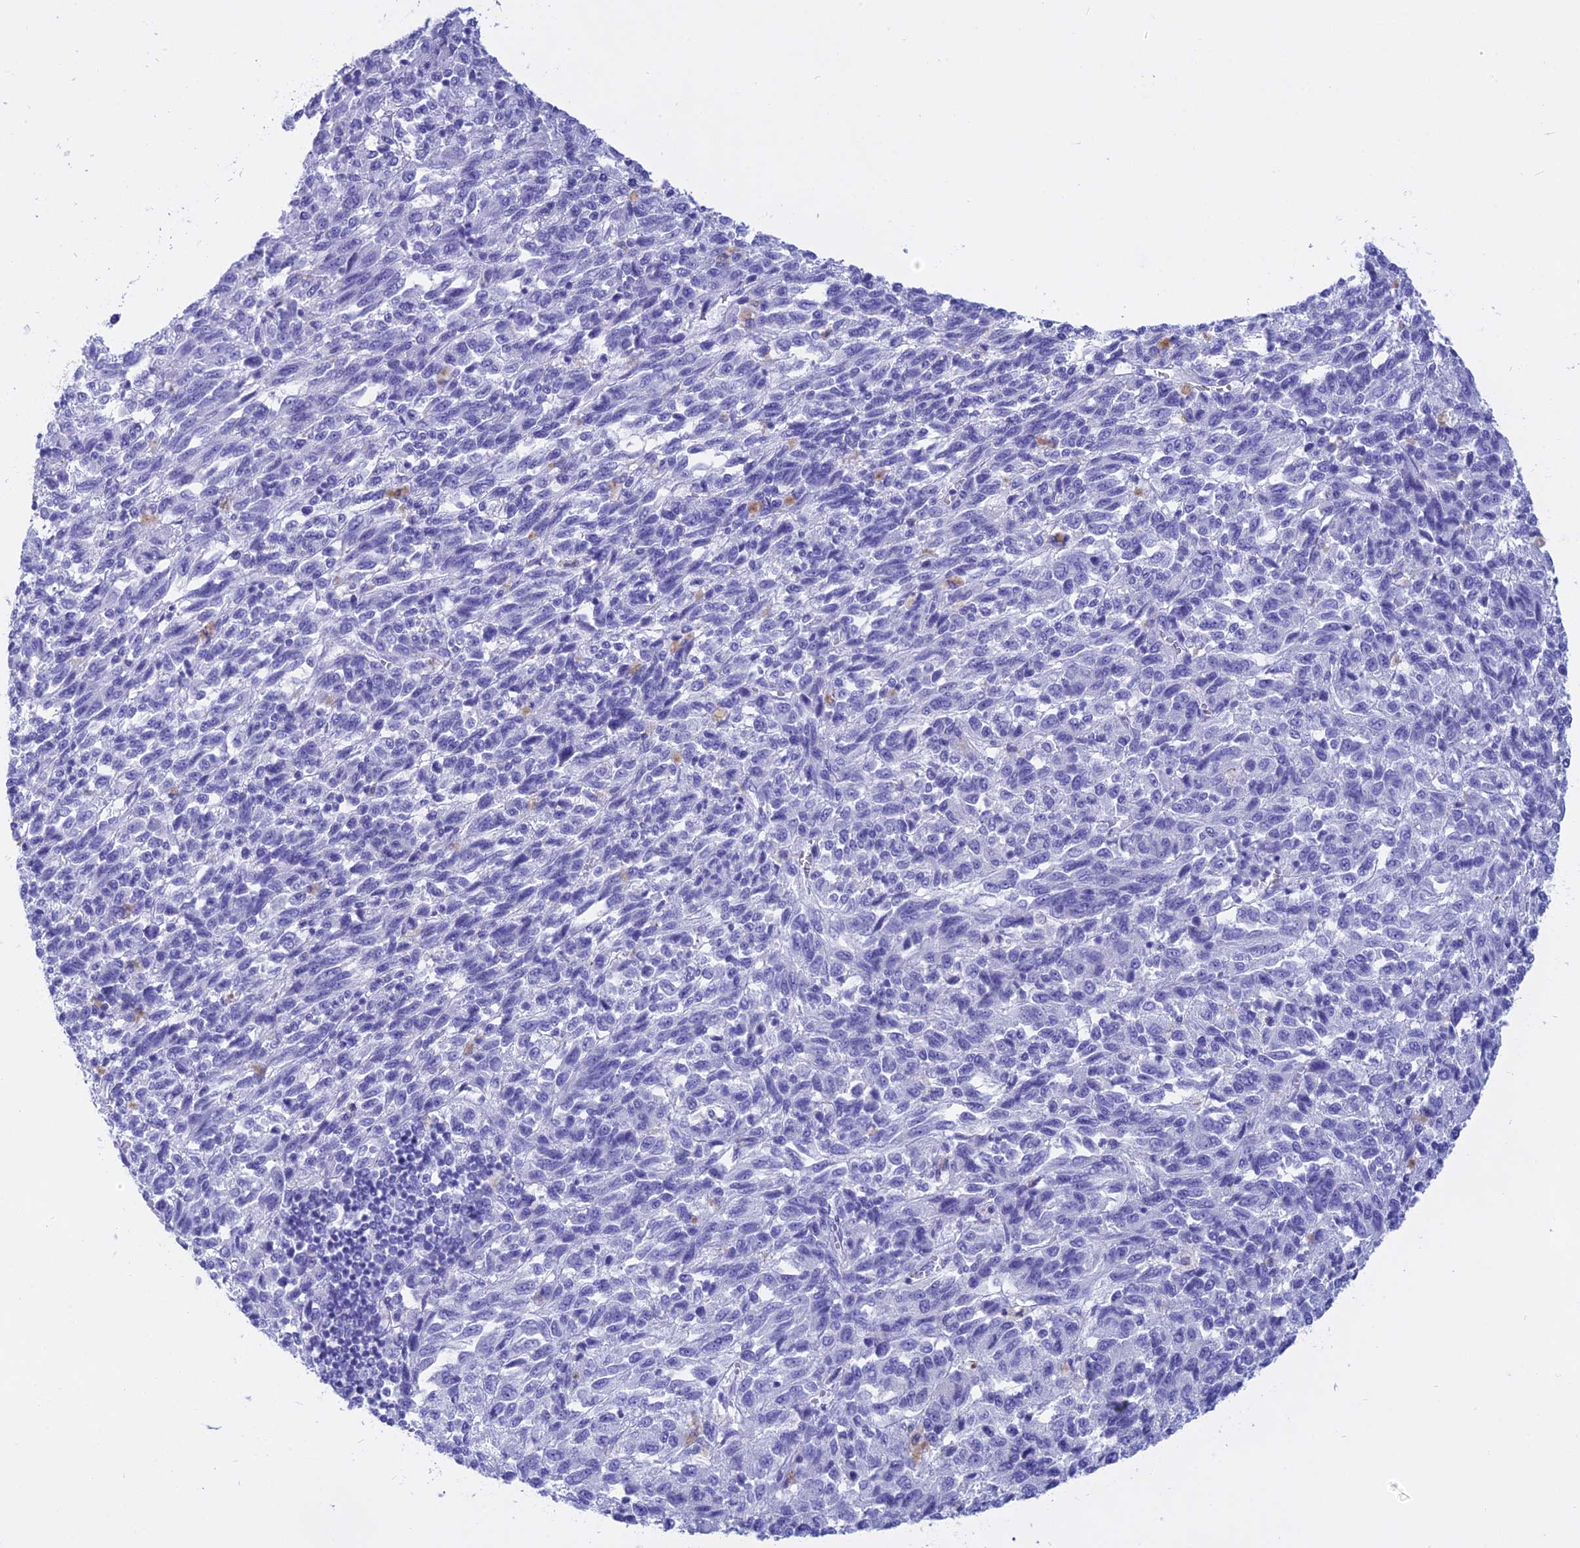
{"staining": {"intensity": "negative", "quantity": "none", "location": "none"}, "tissue": "melanoma", "cell_type": "Tumor cells", "image_type": "cancer", "snomed": [{"axis": "morphology", "description": "Malignant melanoma, Metastatic site"}, {"axis": "topography", "description": "Lung"}], "caption": "This is a photomicrograph of immunohistochemistry (IHC) staining of melanoma, which shows no staining in tumor cells. Brightfield microscopy of immunohistochemistry stained with DAB (3,3'-diaminobenzidine) (brown) and hematoxylin (blue), captured at high magnification.", "gene": "ISCA1", "patient": {"sex": "male", "age": 64}}